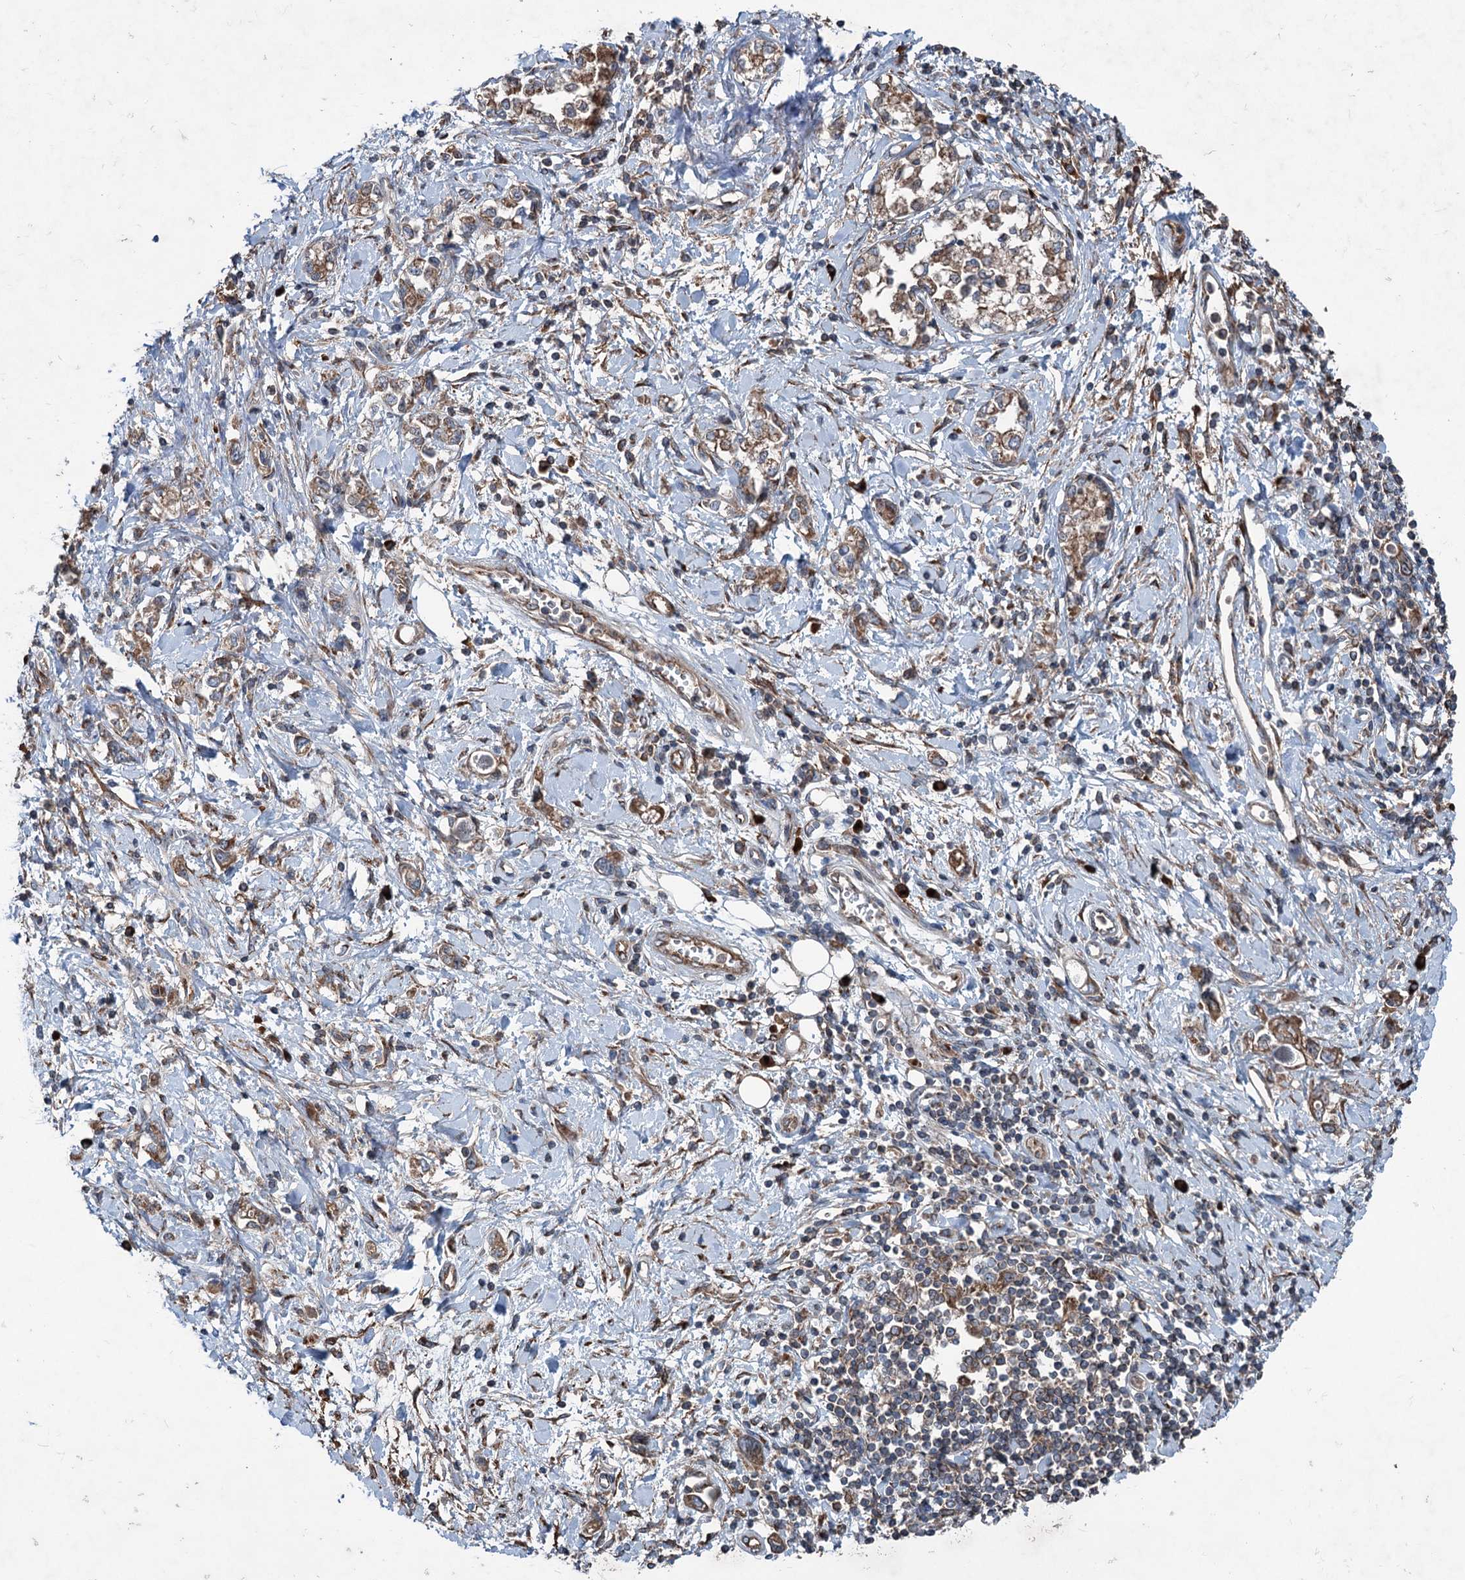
{"staining": {"intensity": "weak", "quantity": ">75%", "location": "cytoplasmic/membranous"}, "tissue": "stomach cancer", "cell_type": "Tumor cells", "image_type": "cancer", "snomed": [{"axis": "morphology", "description": "Adenocarcinoma, NOS"}, {"axis": "topography", "description": "Stomach"}], "caption": "DAB (3,3'-diaminobenzidine) immunohistochemical staining of stomach cancer demonstrates weak cytoplasmic/membranous protein staining in approximately >75% of tumor cells.", "gene": "CALCOCO1", "patient": {"sex": "female", "age": 76}}